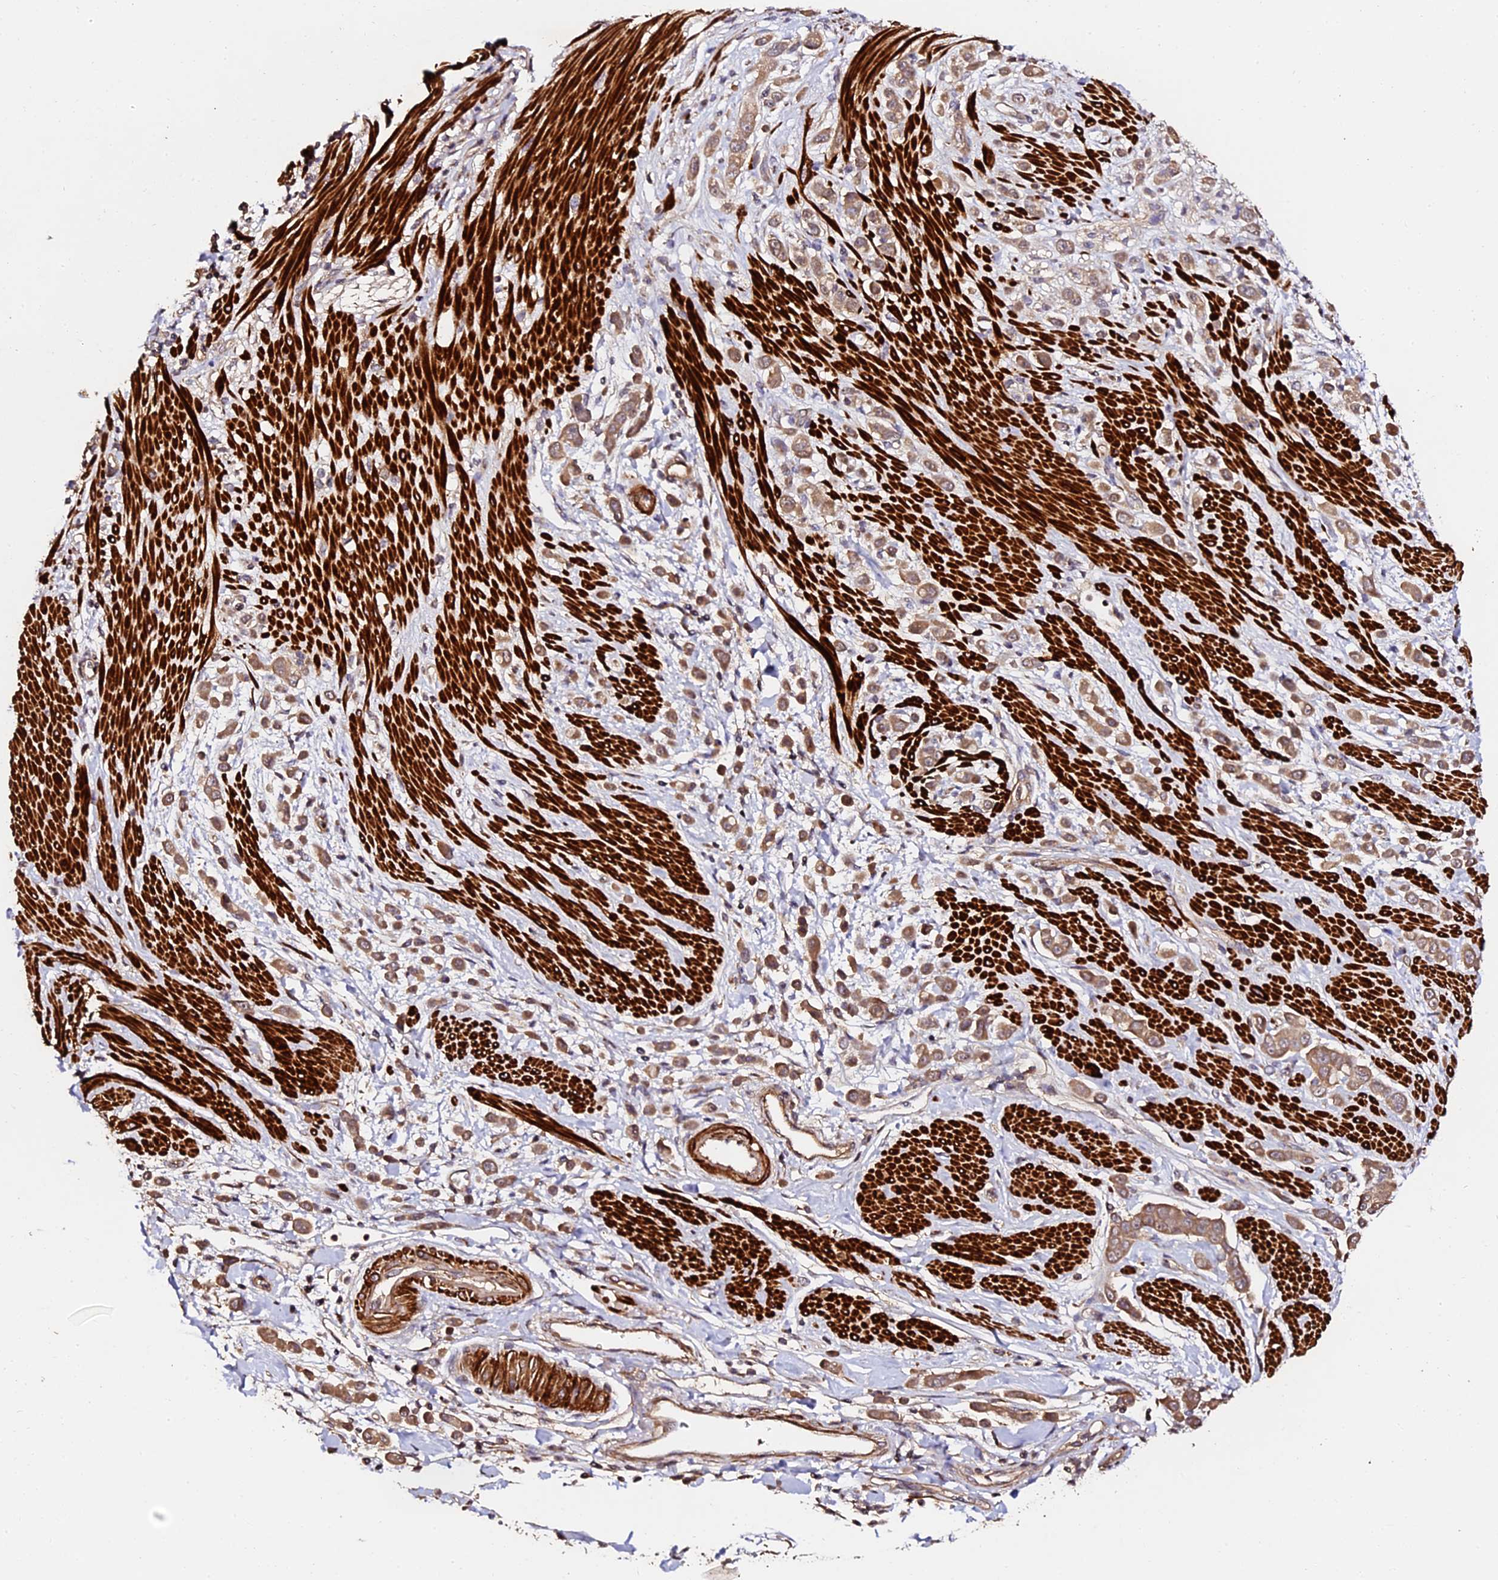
{"staining": {"intensity": "moderate", "quantity": ">75%", "location": "cytoplasmic/membranous"}, "tissue": "pancreatic cancer", "cell_type": "Tumor cells", "image_type": "cancer", "snomed": [{"axis": "morphology", "description": "Normal tissue, NOS"}, {"axis": "morphology", "description": "Adenocarcinoma, NOS"}, {"axis": "topography", "description": "Pancreas"}], "caption": "High-magnification brightfield microscopy of adenocarcinoma (pancreatic) stained with DAB (brown) and counterstained with hematoxylin (blue). tumor cells exhibit moderate cytoplasmic/membranous staining is appreciated in about>75% of cells.", "gene": "TDO2", "patient": {"sex": "female", "age": 64}}